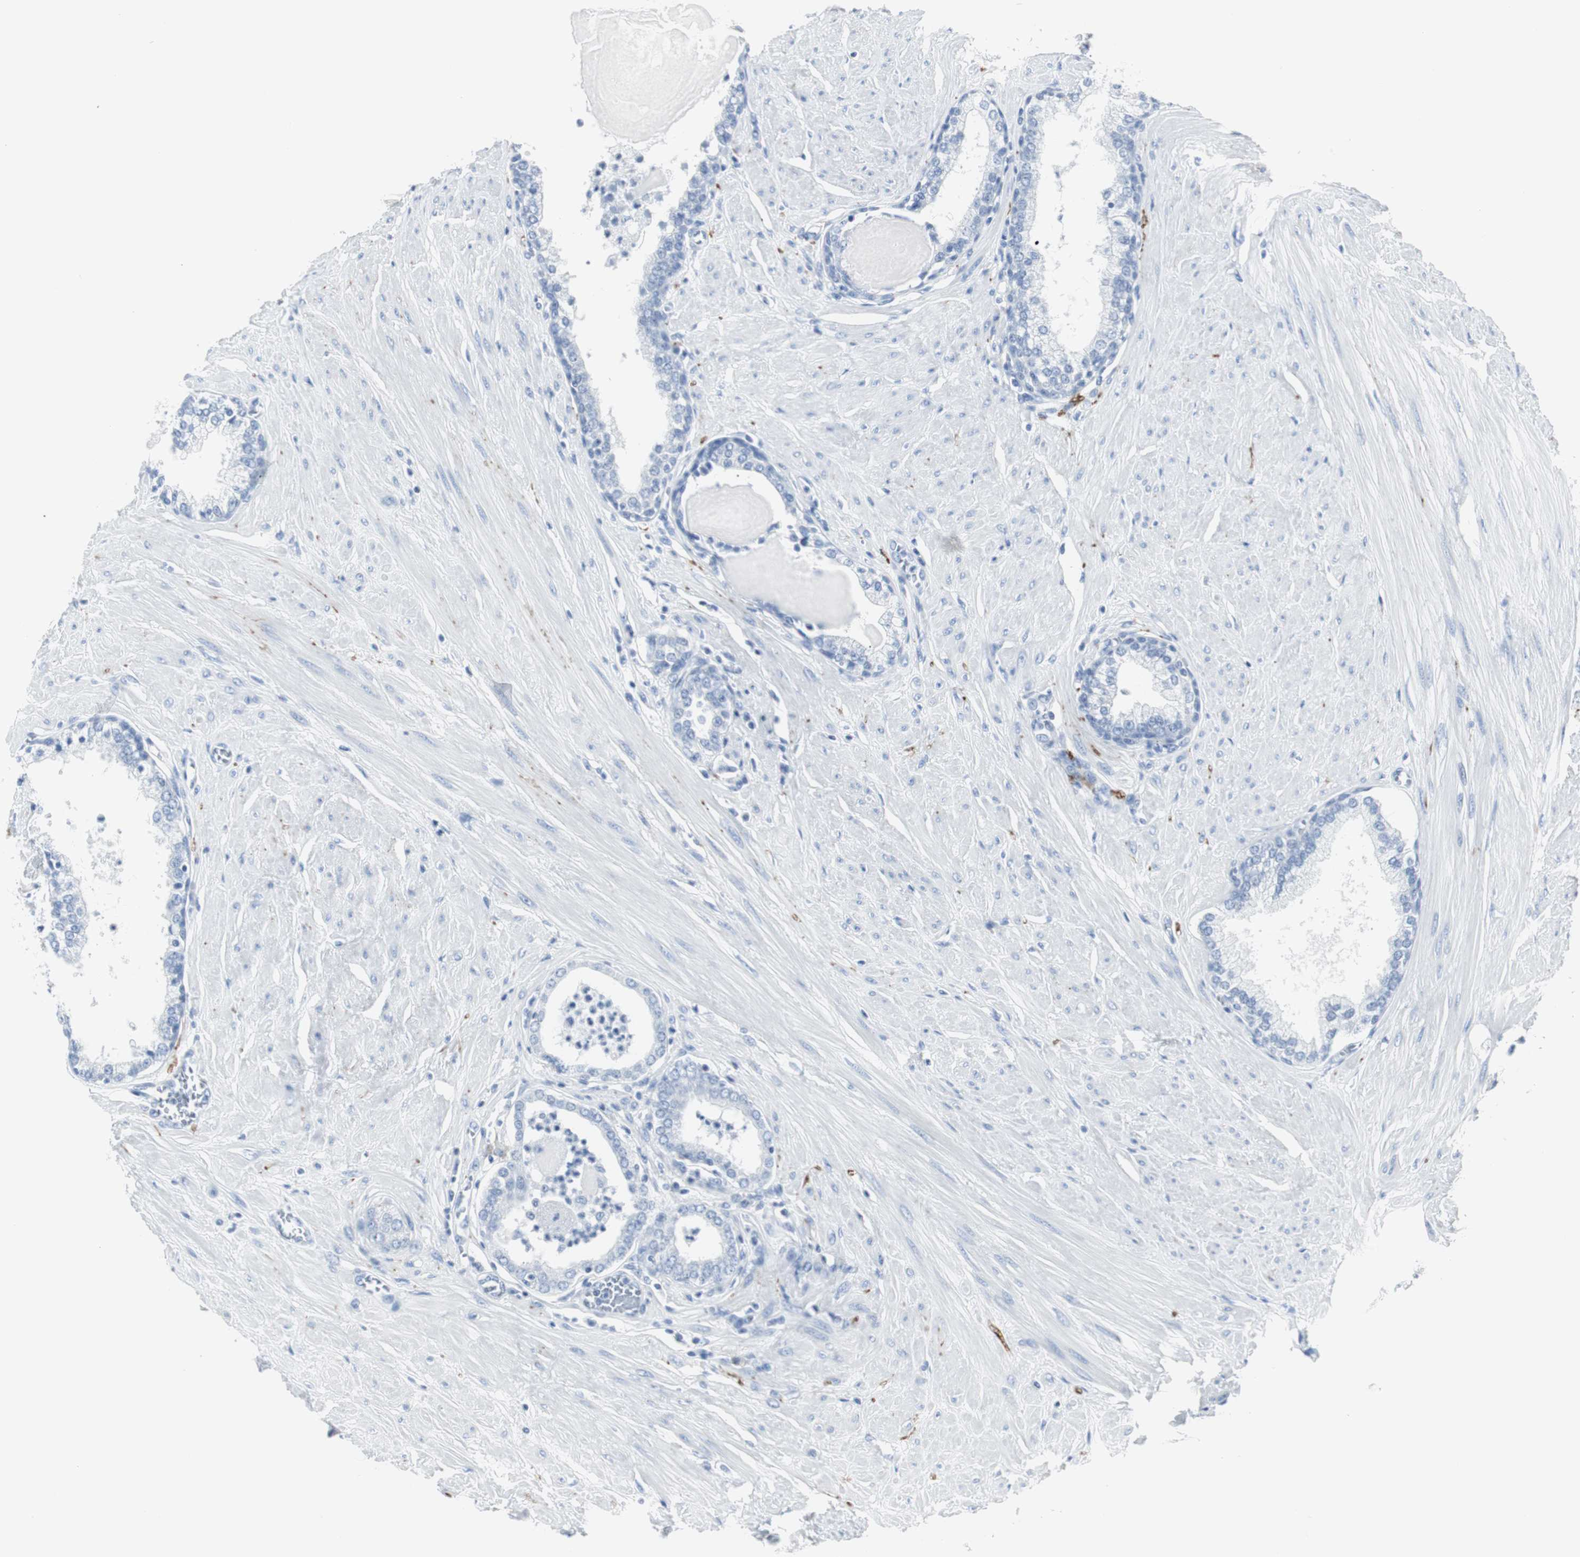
{"staining": {"intensity": "negative", "quantity": "none", "location": "none"}, "tissue": "prostate", "cell_type": "Glandular cells", "image_type": "normal", "snomed": [{"axis": "morphology", "description": "Normal tissue, NOS"}, {"axis": "topography", "description": "Prostate"}], "caption": "This is a image of IHC staining of unremarkable prostate, which shows no staining in glandular cells.", "gene": "GAP43", "patient": {"sex": "male", "age": 51}}